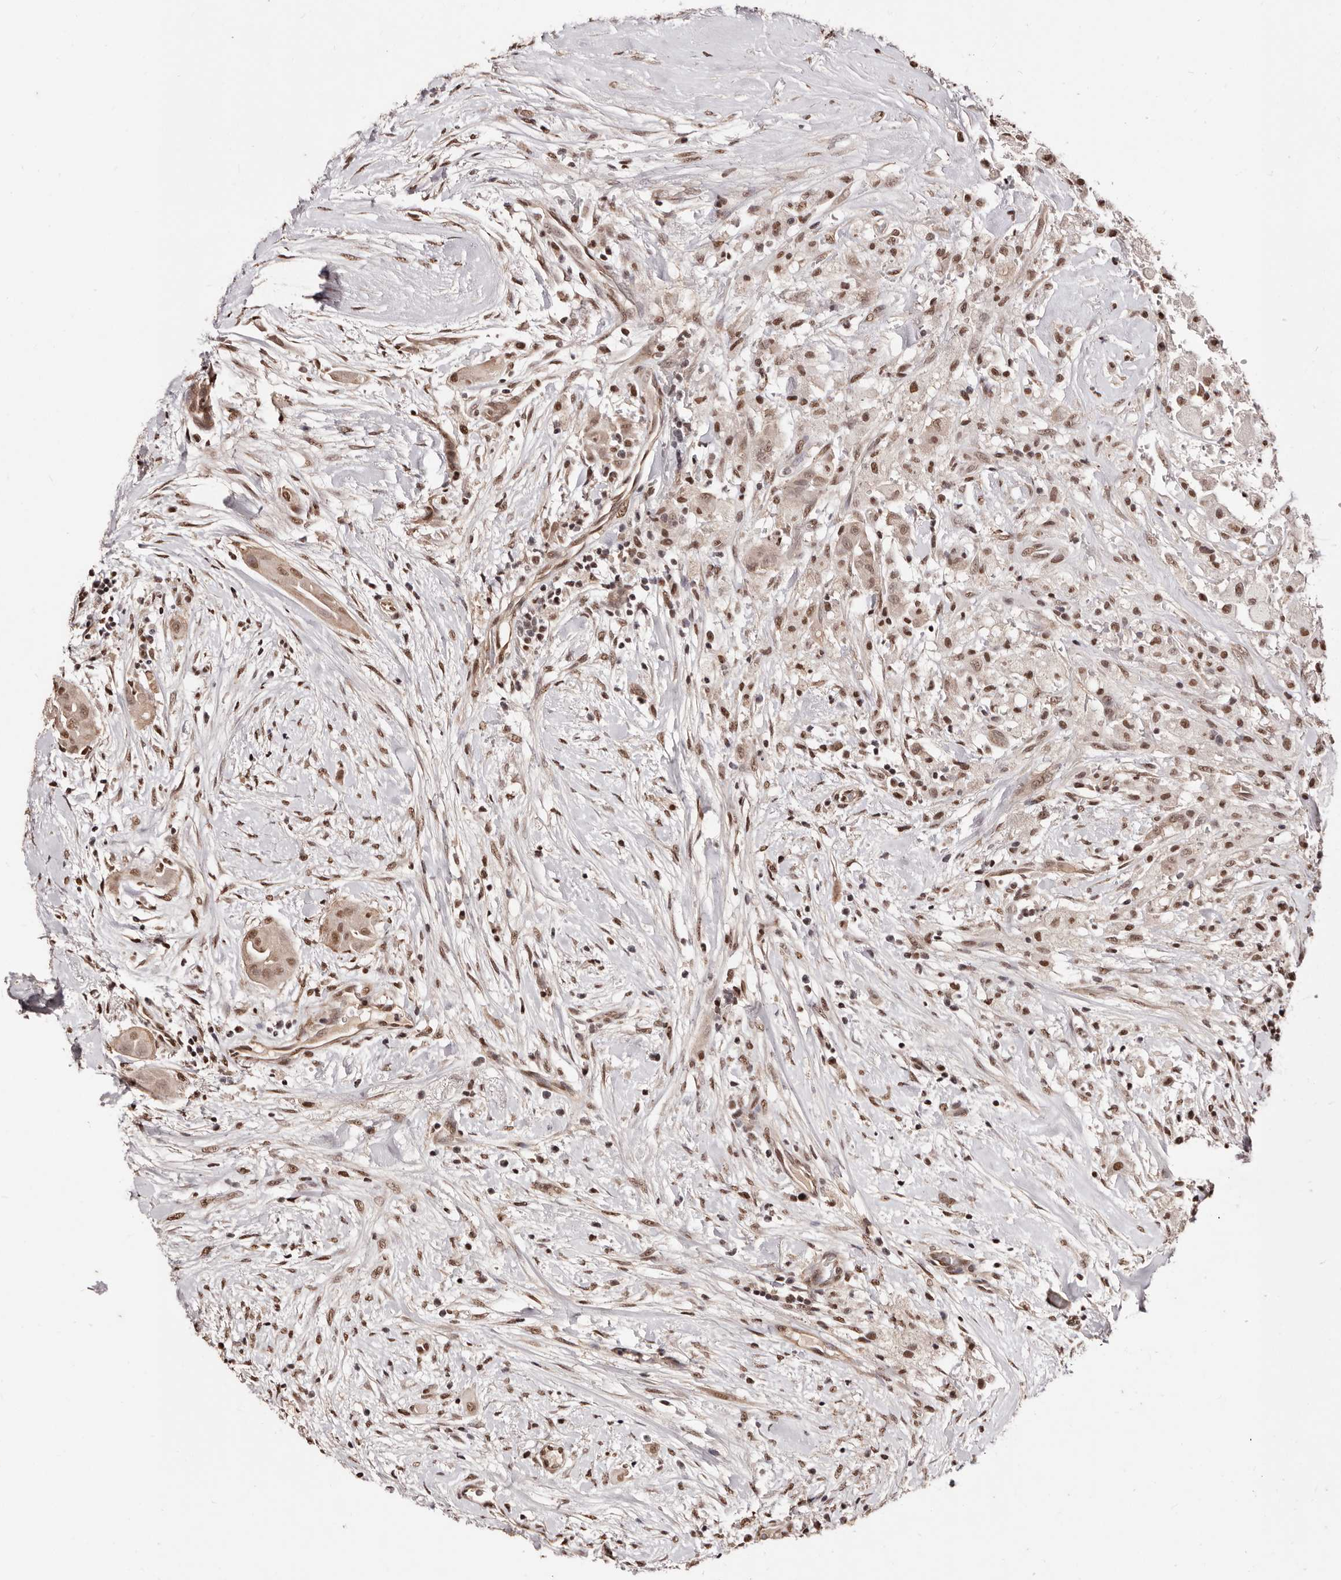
{"staining": {"intensity": "moderate", "quantity": ">75%", "location": "nuclear"}, "tissue": "thyroid cancer", "cell_type": "Tumor cells", "image_type": "cancer", "snomed": [{"axis": "morphology", "description": "Papillary adenocarcinoma, NOS"}, {"axis": "topography", "description": "Thyroid gland"}], "caption": "Papillary adenocarcinoma (thyroid) stained with DAB (3,3'-diaminobenzidine) immunohistochemistry displays medium levels of moderate nuclear positivity in about >75% of tumor cells.", "gene": "BICRAL", "patient": {"sex": "female", "age": 59}}